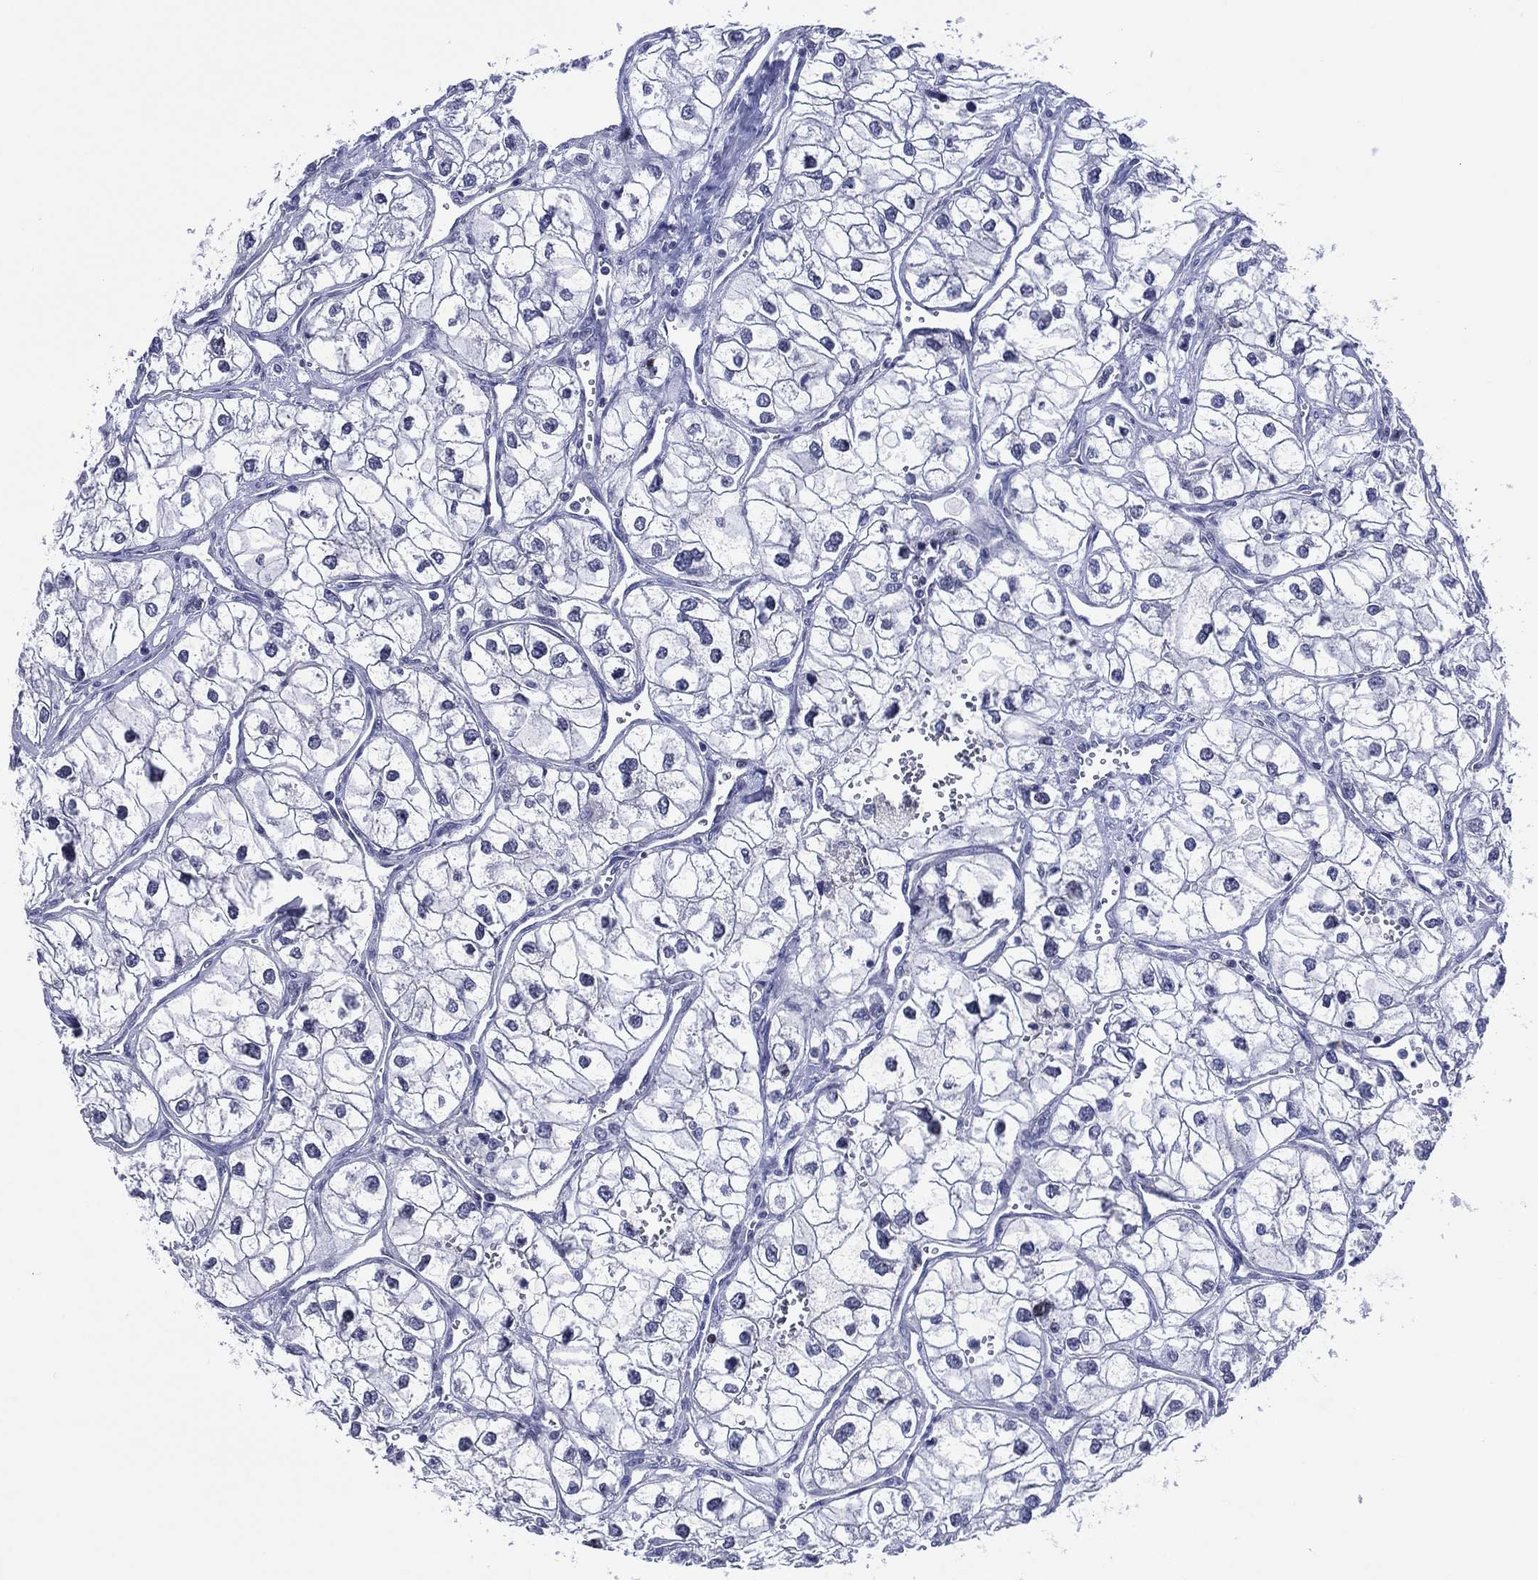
{"staining": {"intensity": "negative", "quantity": "none", "location": "none"}, "tissue": "renal cancer", "cell_type": "Tumor cells", "image_type": "cancer", "snomed": [{"axis": "morphology", "description": "Adenocarcinoma, NOS"}, {"axis": "topography", "description": "Kidney"}], "caption": "Tumor cells show no significant protein expression in renal adenocarcinoma. (Stains: DAB IHC with hematoxylin counter stain, Microscopy: brightfield microscopy at high magnification).", "gene": "GATA6", "patient": {"sex": "male", "age": 59}}